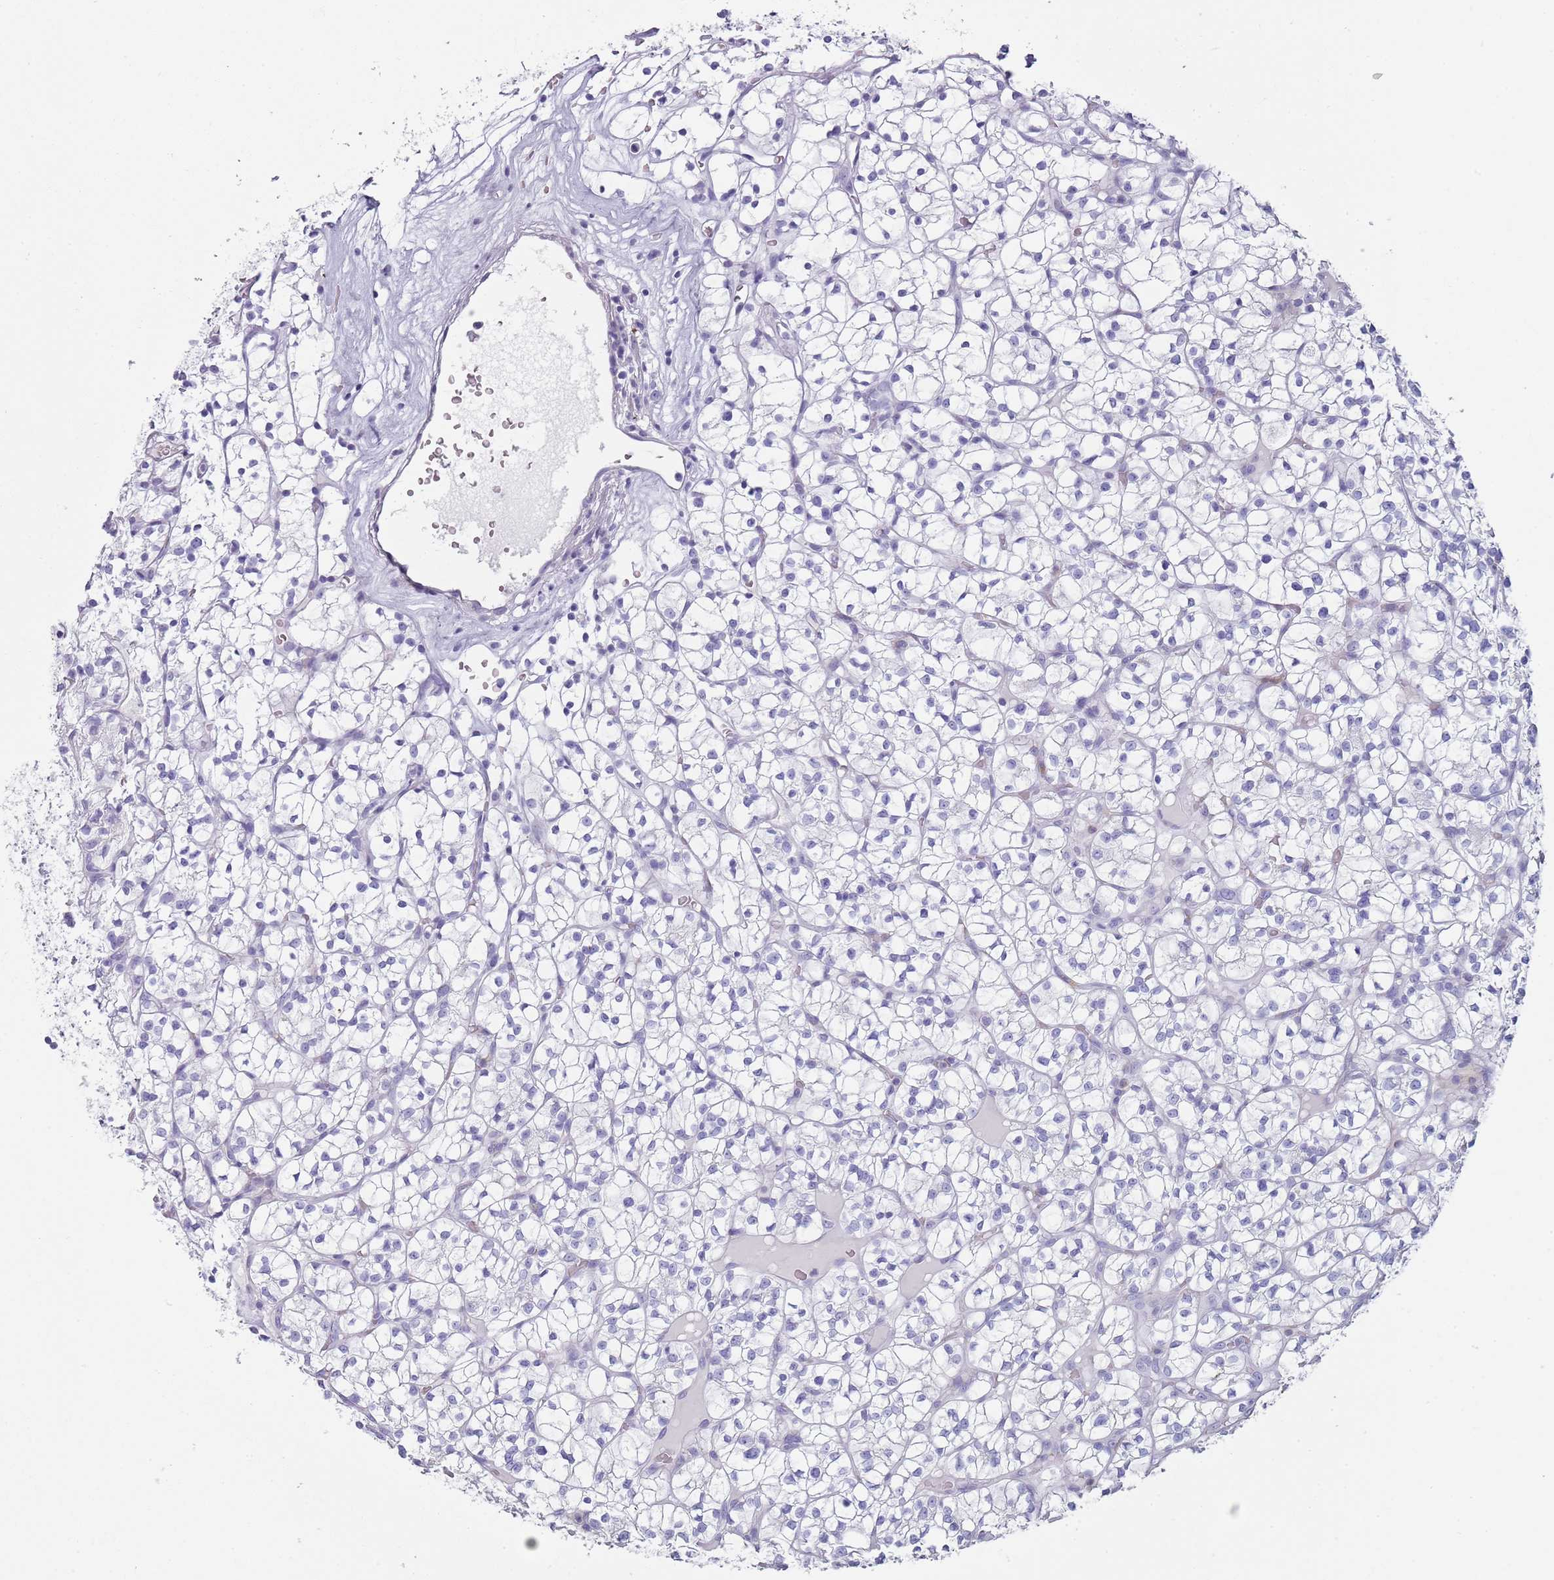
{"staining": {"intensity": "negative", "quantity": "none", "location": "none"}, "tissue": "renal cancer", "cell_type": "Tumor cells", "image_type": "cancer", "snomed": [{"axis": "morphology", "description": "Adenocarcinoma, NOS"}, {"axis": "topography", "description": "Kidney"}], "caption": "High magnification brightfield microscopy of adenocarcinoma (renal) stained with DAB (3,3'-diaminobenzidine) (brown) and counterstained with hematoxylin (blue): tumor cells show no significant expression.", "gene": "NBPF20", "patient": {"sex": "female", "age": 64}}